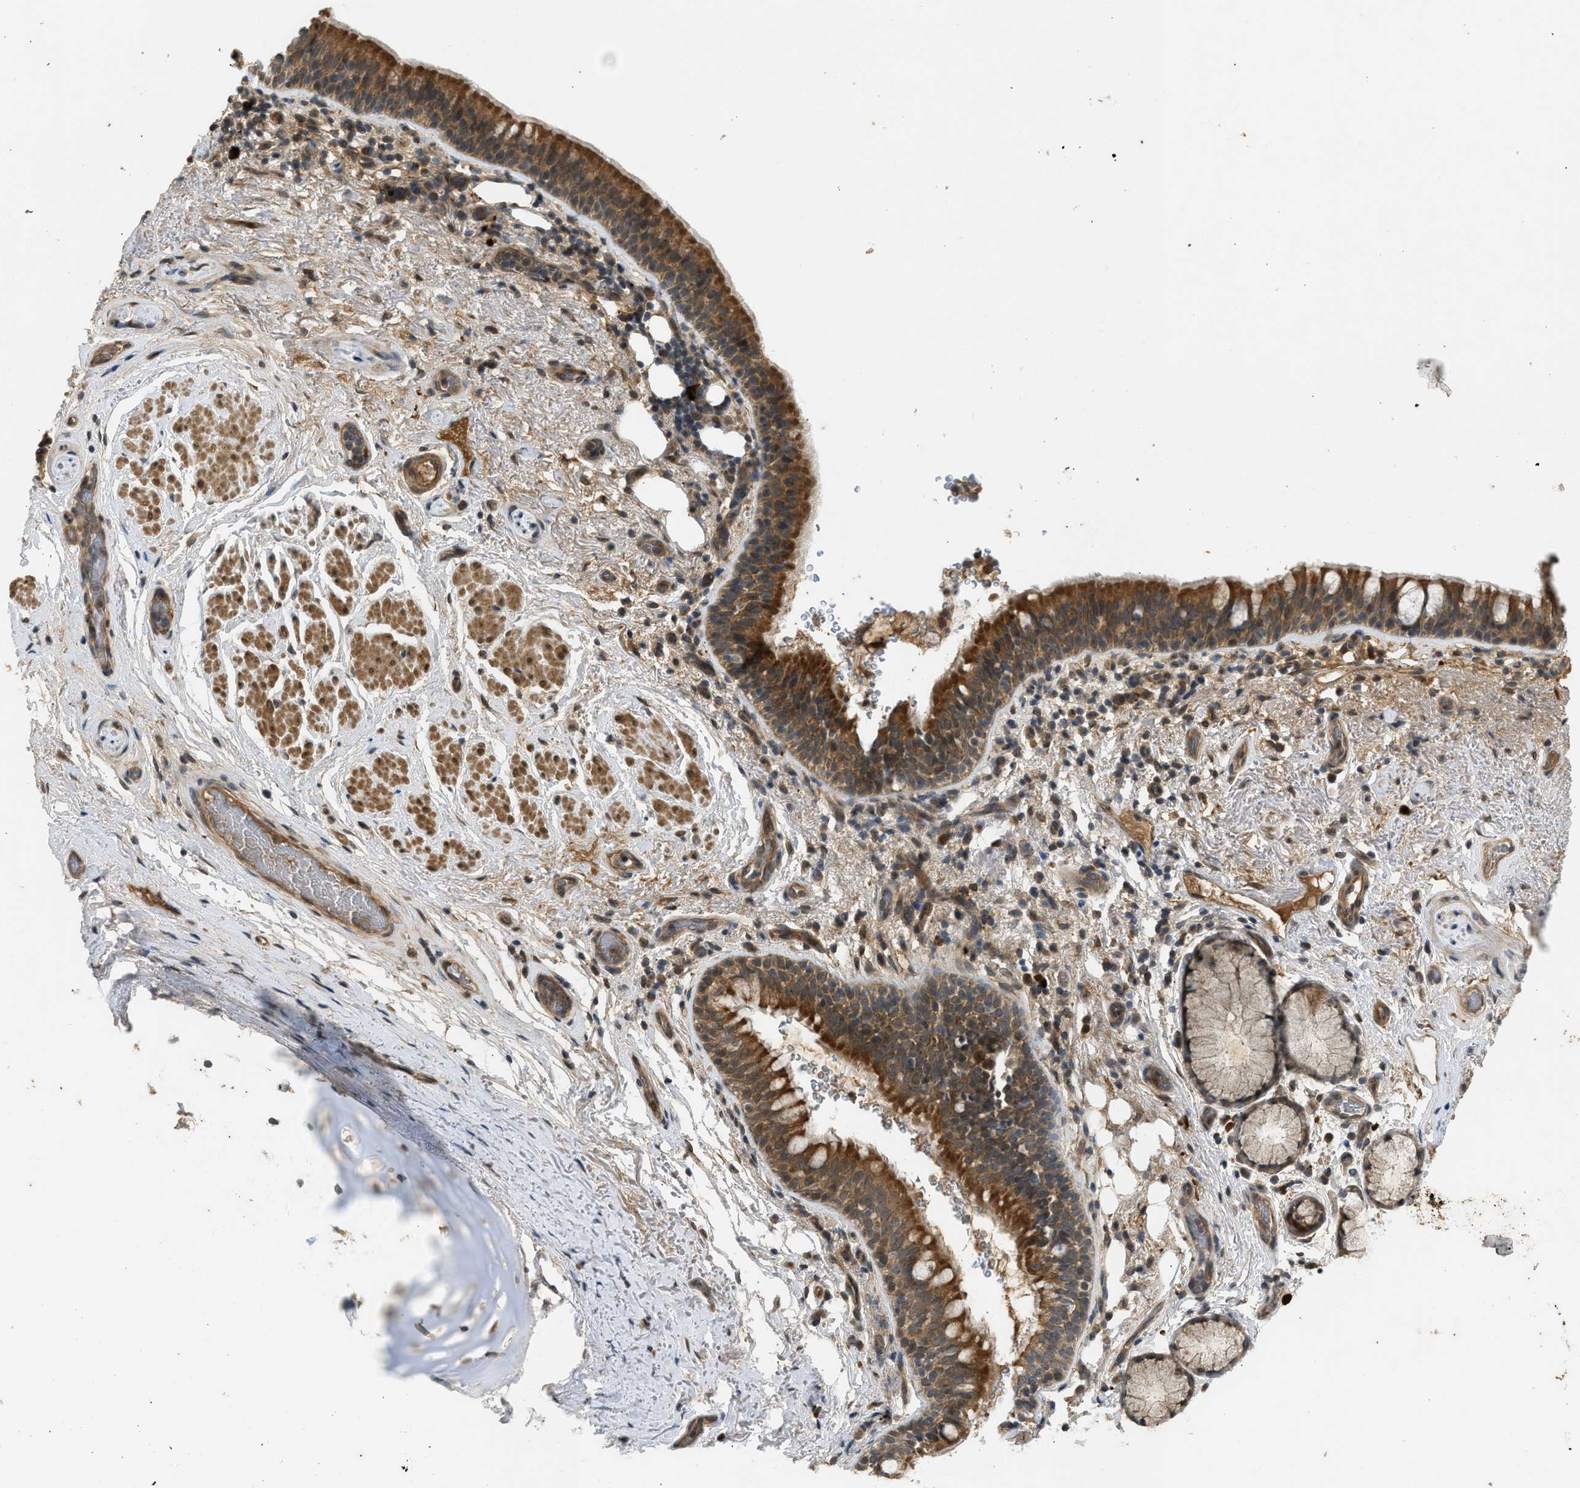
{"staining": {"intensity": "strong", "quantity": ">75%", "location": "cytoplasmic/membranous"}, "tissue": "bronchus", "cell_type": "Respiratory epithelial cells", "image_type": "normal", "snomed": [{"axis": "morphology", "description": "Normal tissue, NOS"}, {"axis": "morphology", "description": "Inflammation, NOS"}, {"axis": "topography", "description": "Cartilage tissue"}, {"axis": "topography", "description": "Bronchus"}], "caption": "Immunohistochemical staining of normal bronchus reveals >75% levels of strong cytoplasmic/membranous protein positivity in about >75% of respiratory epithelial cells. (DAB IHC, brown staining for protein, blue staining for nuclei).", "gene": "ADCY8", "patient": {"sex": "male", "age": 77}}